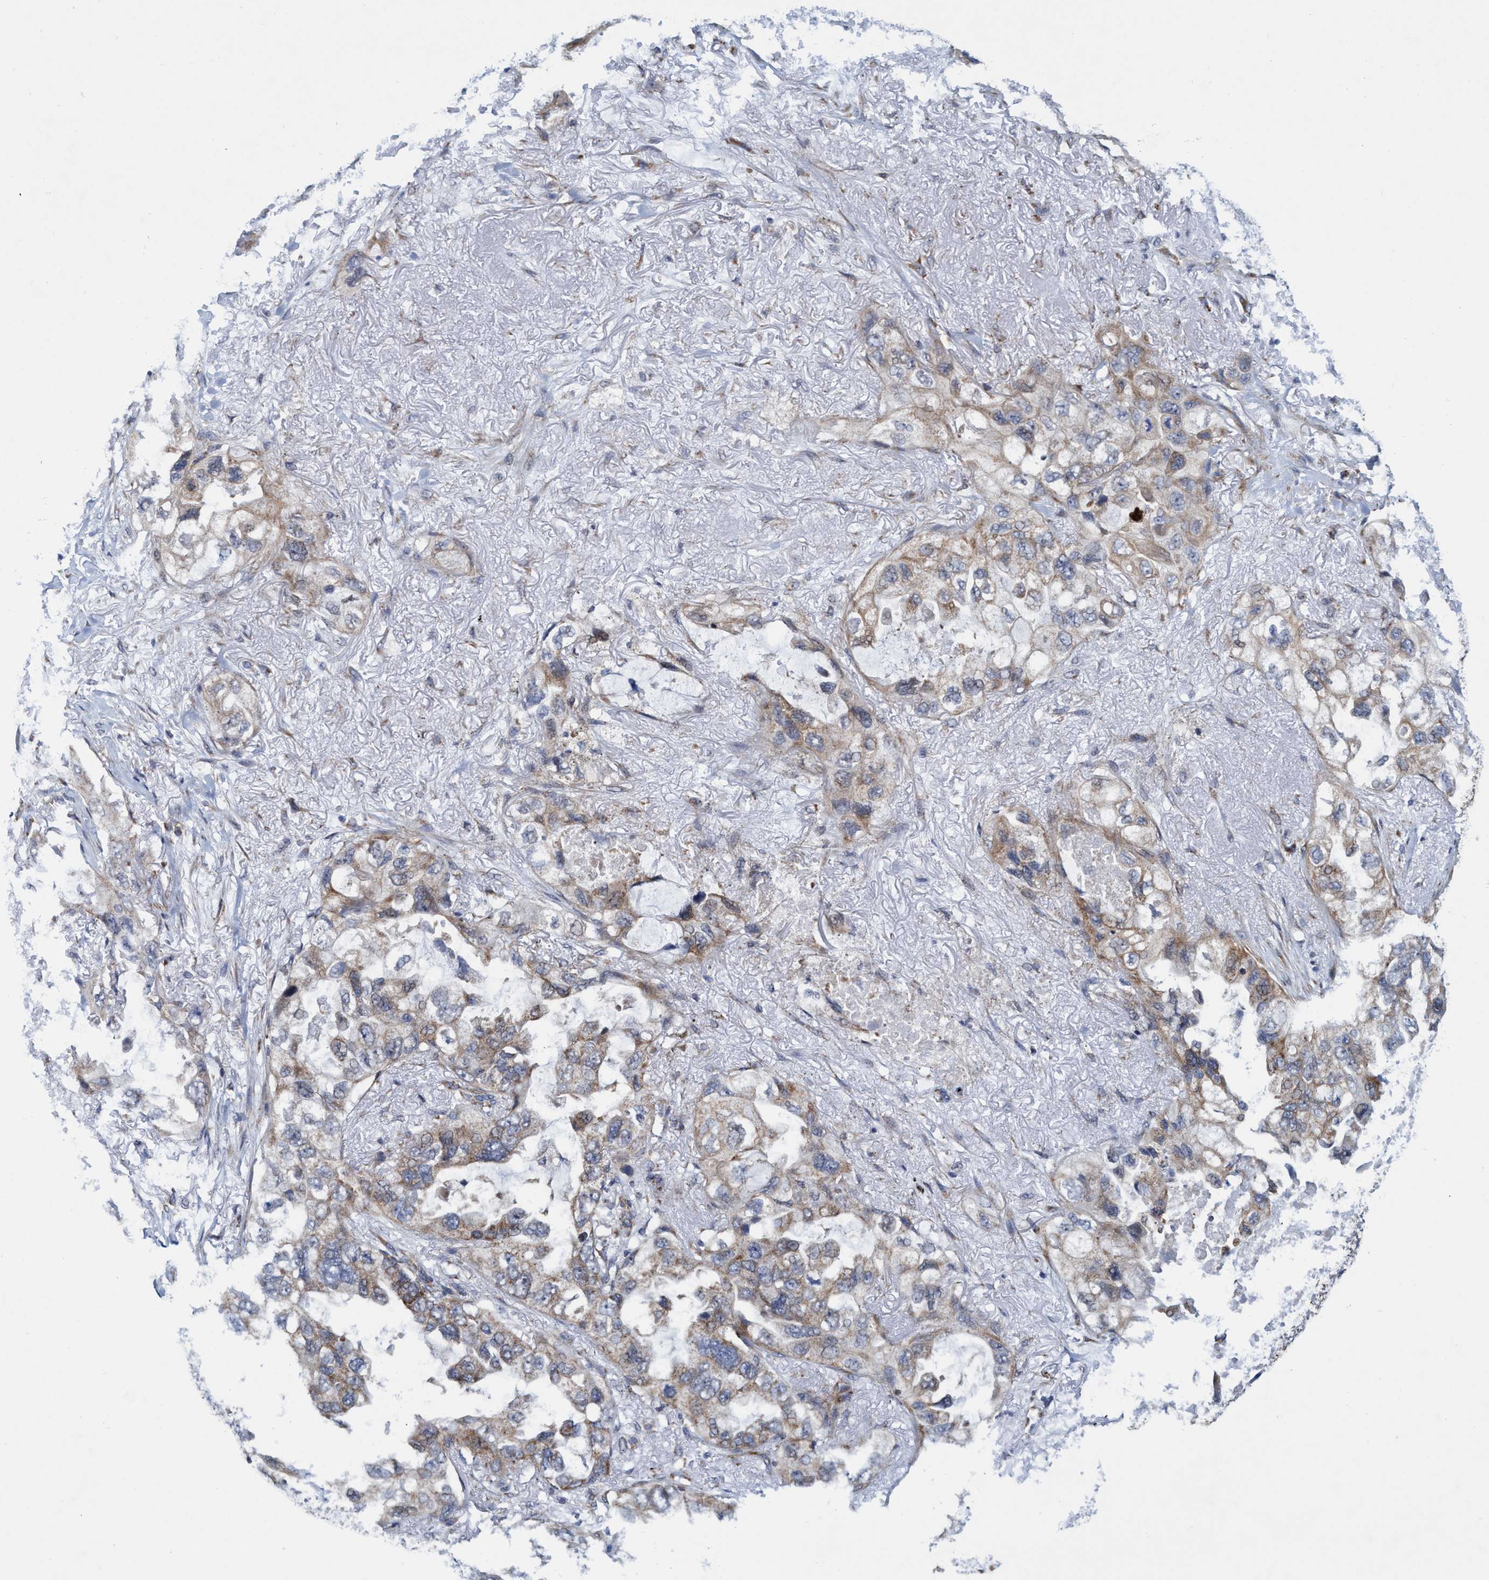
{"staining": {"intensity": "weak", "quantity": ">75%", "location": "cytoplasmic/membranous"}, "tissue": "lung cancer", "cell_type": "Tumor cells", "image_type": "cancer", "snomed": [{"axis": "morphology", "description": "Squamous cell carcinoma, NOS"}, {"axis": "topography", "description": "Lung"}], "caption": "Lung cancer stained with DAB IHC shows low levels of weak cytoplasmic/membranous staining in about >75% of tumor cells. (Stains: DAB in brown, nuclei in blue, Microscopy: brightfield microscopy at high magnification).", "gene": "POLR1F", "patient": {"sex": "female", "age": 73}}